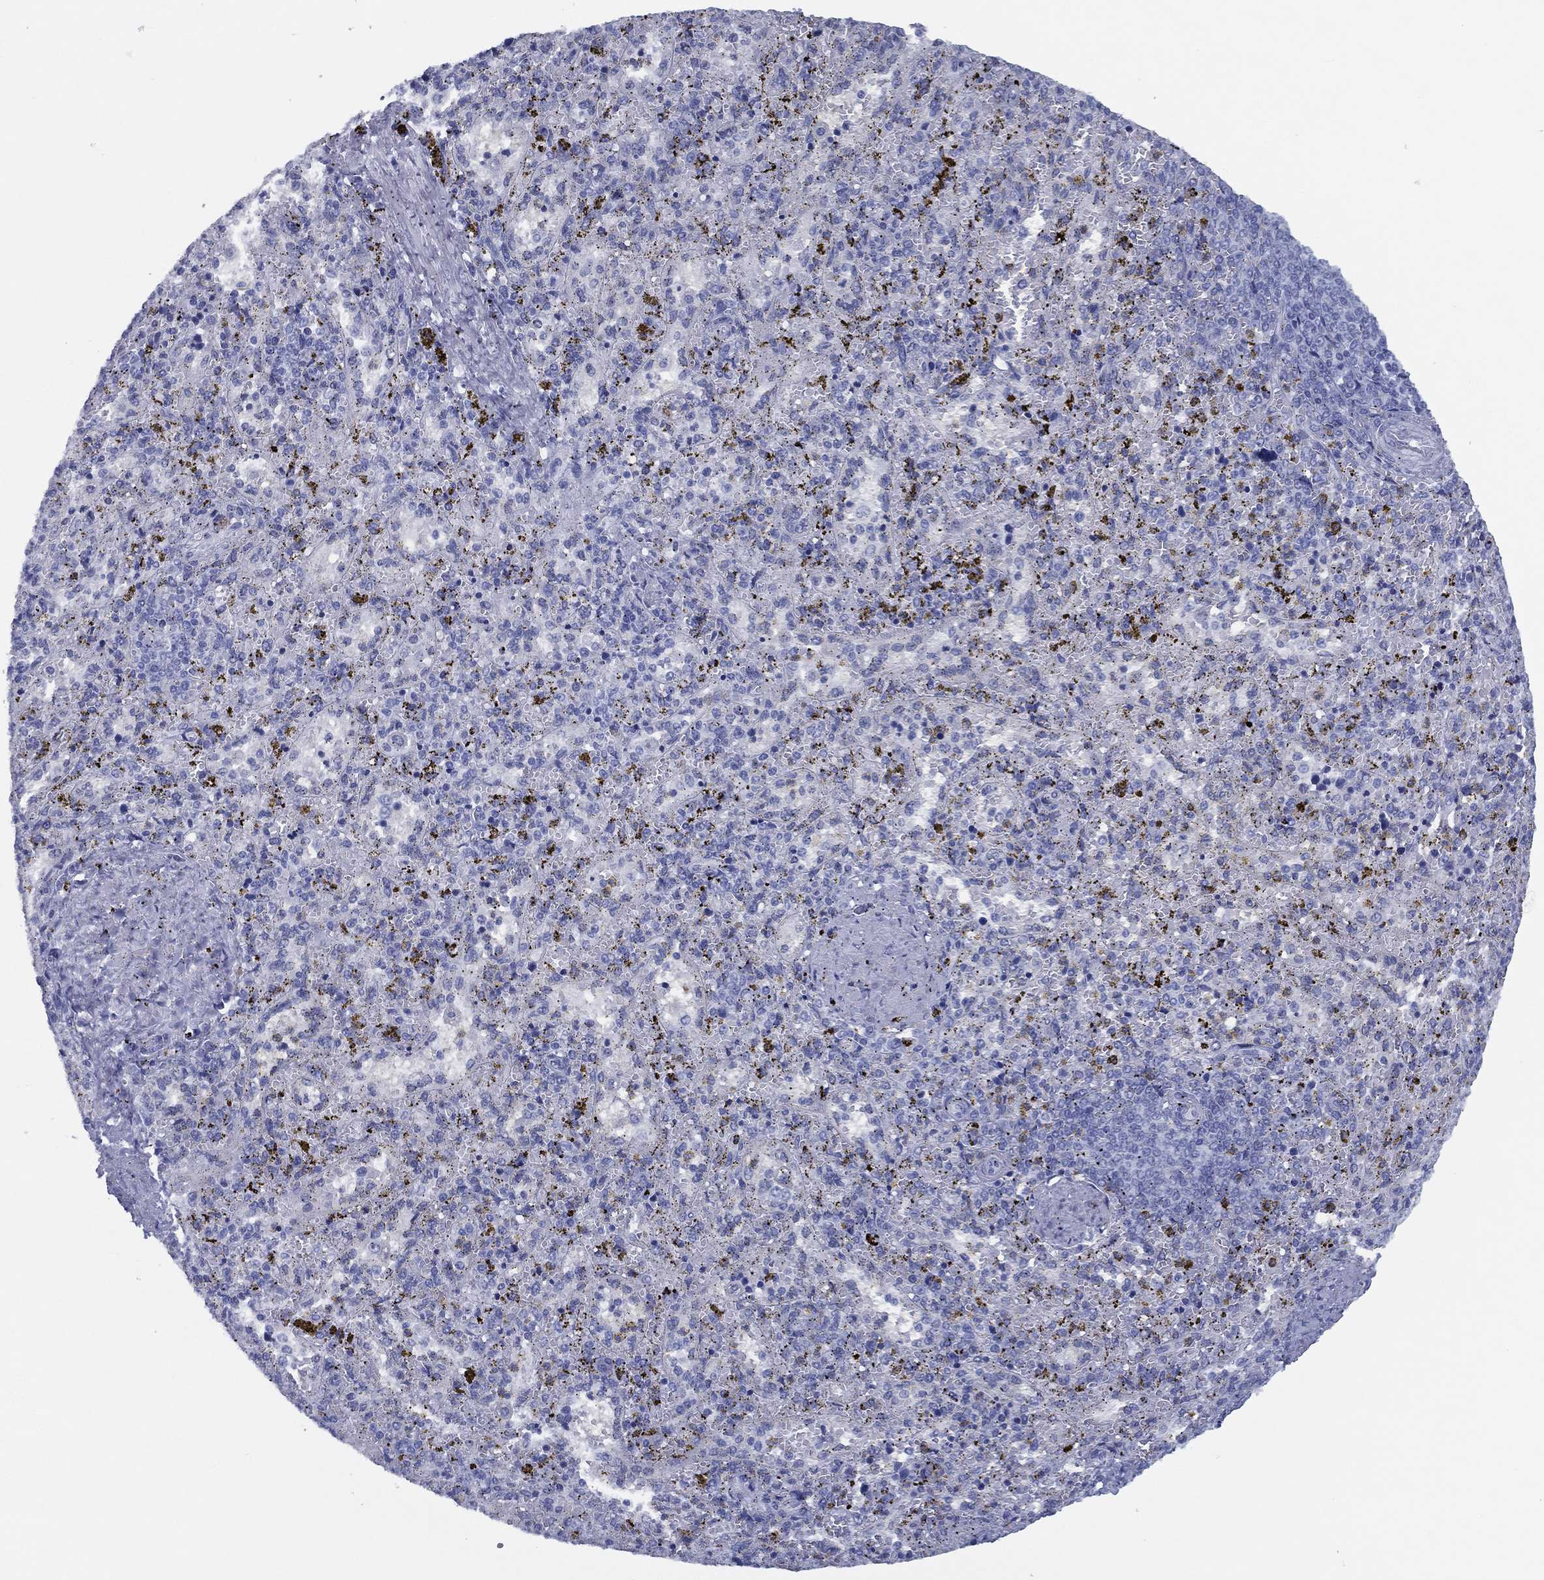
{"staining": {"intensity": "negative", "quantity": "none", "location": "none"}, "tissue": "spleen", "cell_type": "Cells in red pulp", "image_type": "normal", "snomed": [{"axis": "morphology", "description": "Normal tissue, NOS"}, {"axis": "topography", "description": "Spleen"}], "caption": "DAB immunohistochemical staining of benign human spleen exhibits no significant expression in cells in red pulp.", "gene": "TMEM252", "patient": {"sex": "female", "age": 50}}